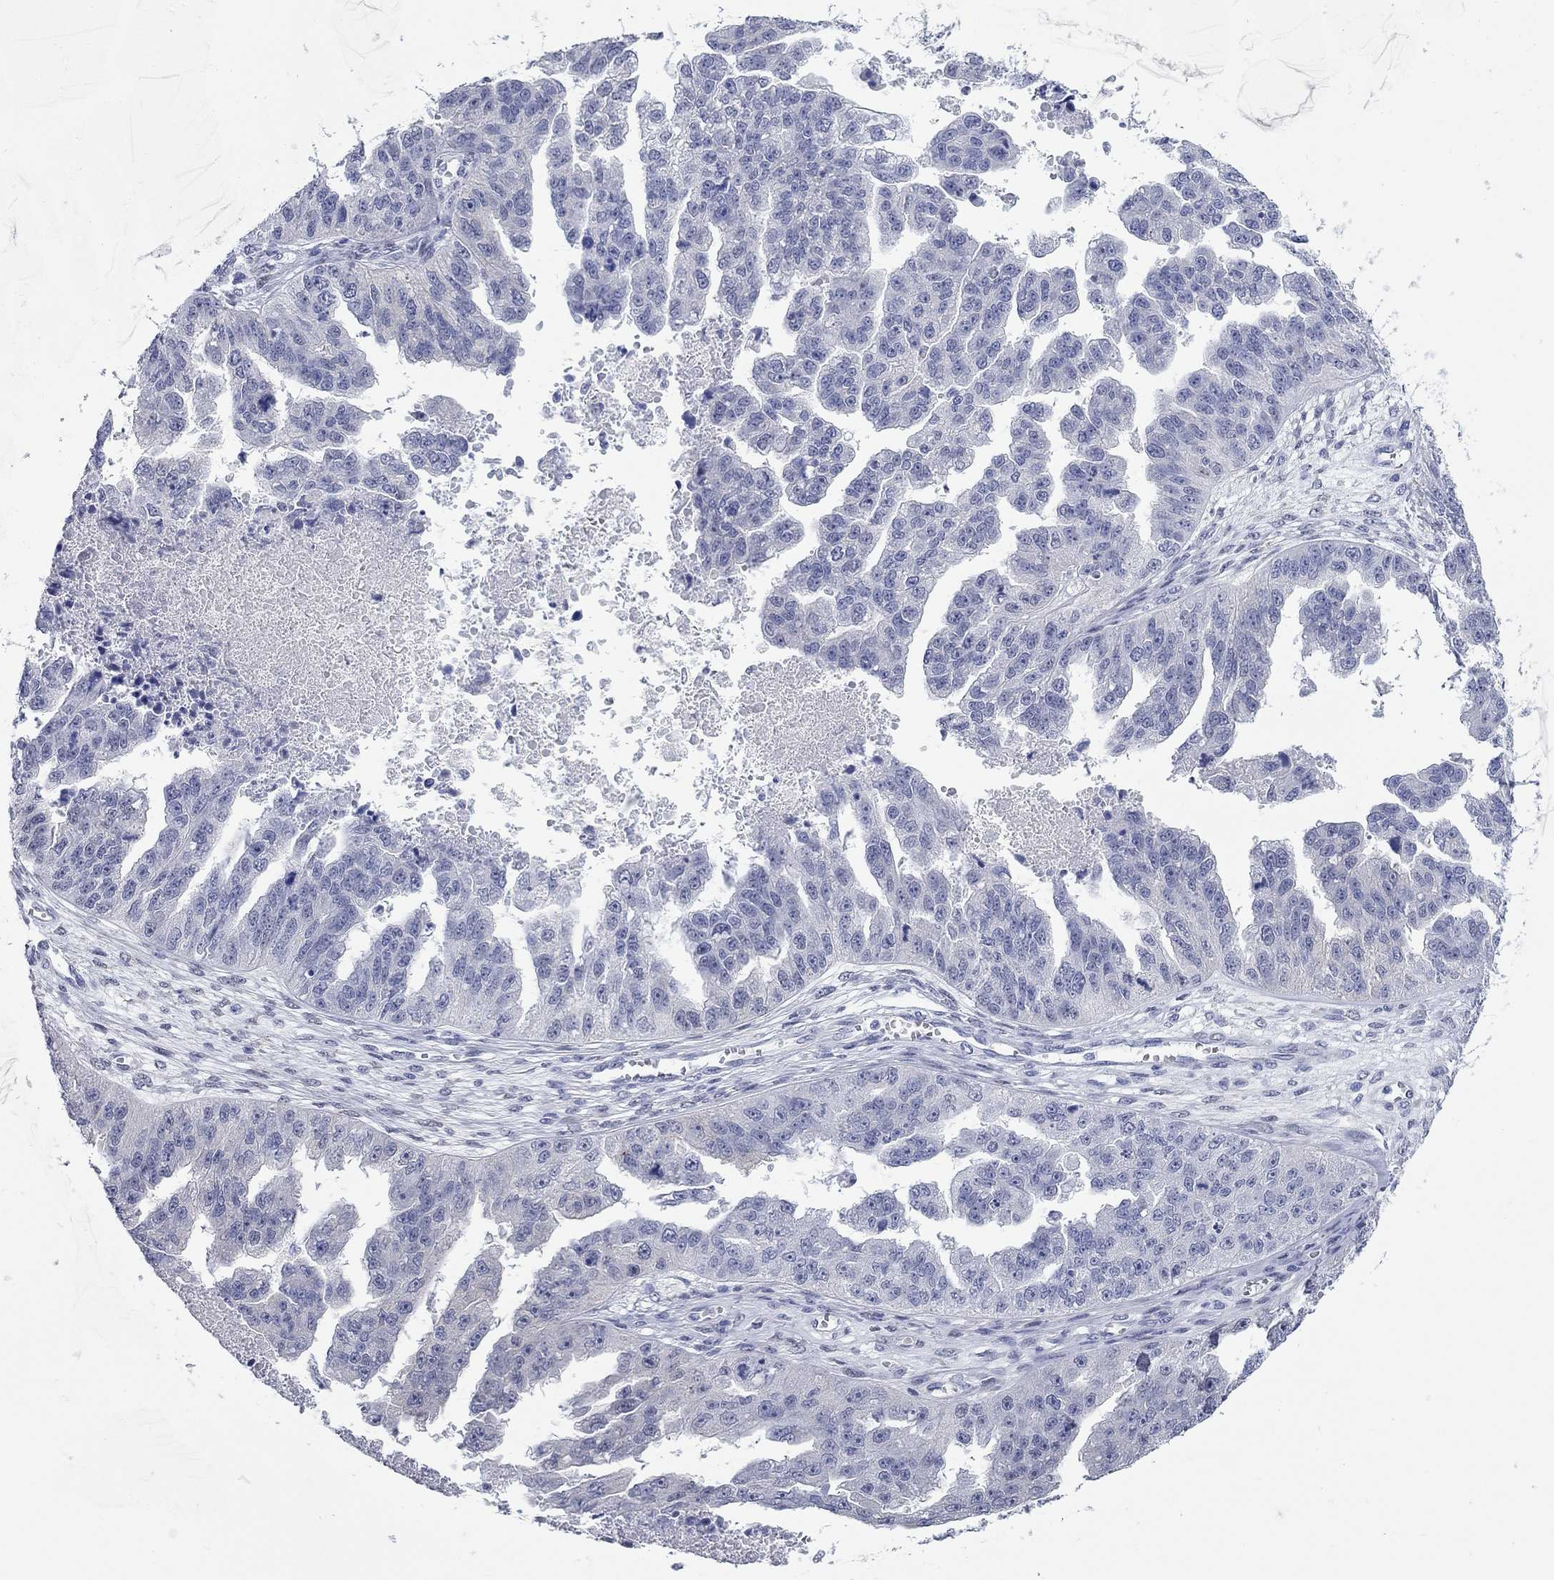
{"staining": {"intensity": "negative", "quantity": "none", "location": "none"}, "tissue": "ovarian cancer", "cell_type": "Tumor cells", "image_type": "cancer", "snomed": [{"axis": "morphology", "description": "Cystadenocarcinoma, serous, NOS"}, {"axis": "topography", "description": "Ovary"}], "caption": "The photomicrograph exhibits no staining of tumor cells in ovarian cancer (serous cystadenocarcinoma). (IHC, brightfield microscopy, high magnification).", "gene": "WASF3", "patient": {"sex": "female", "age": 58}}